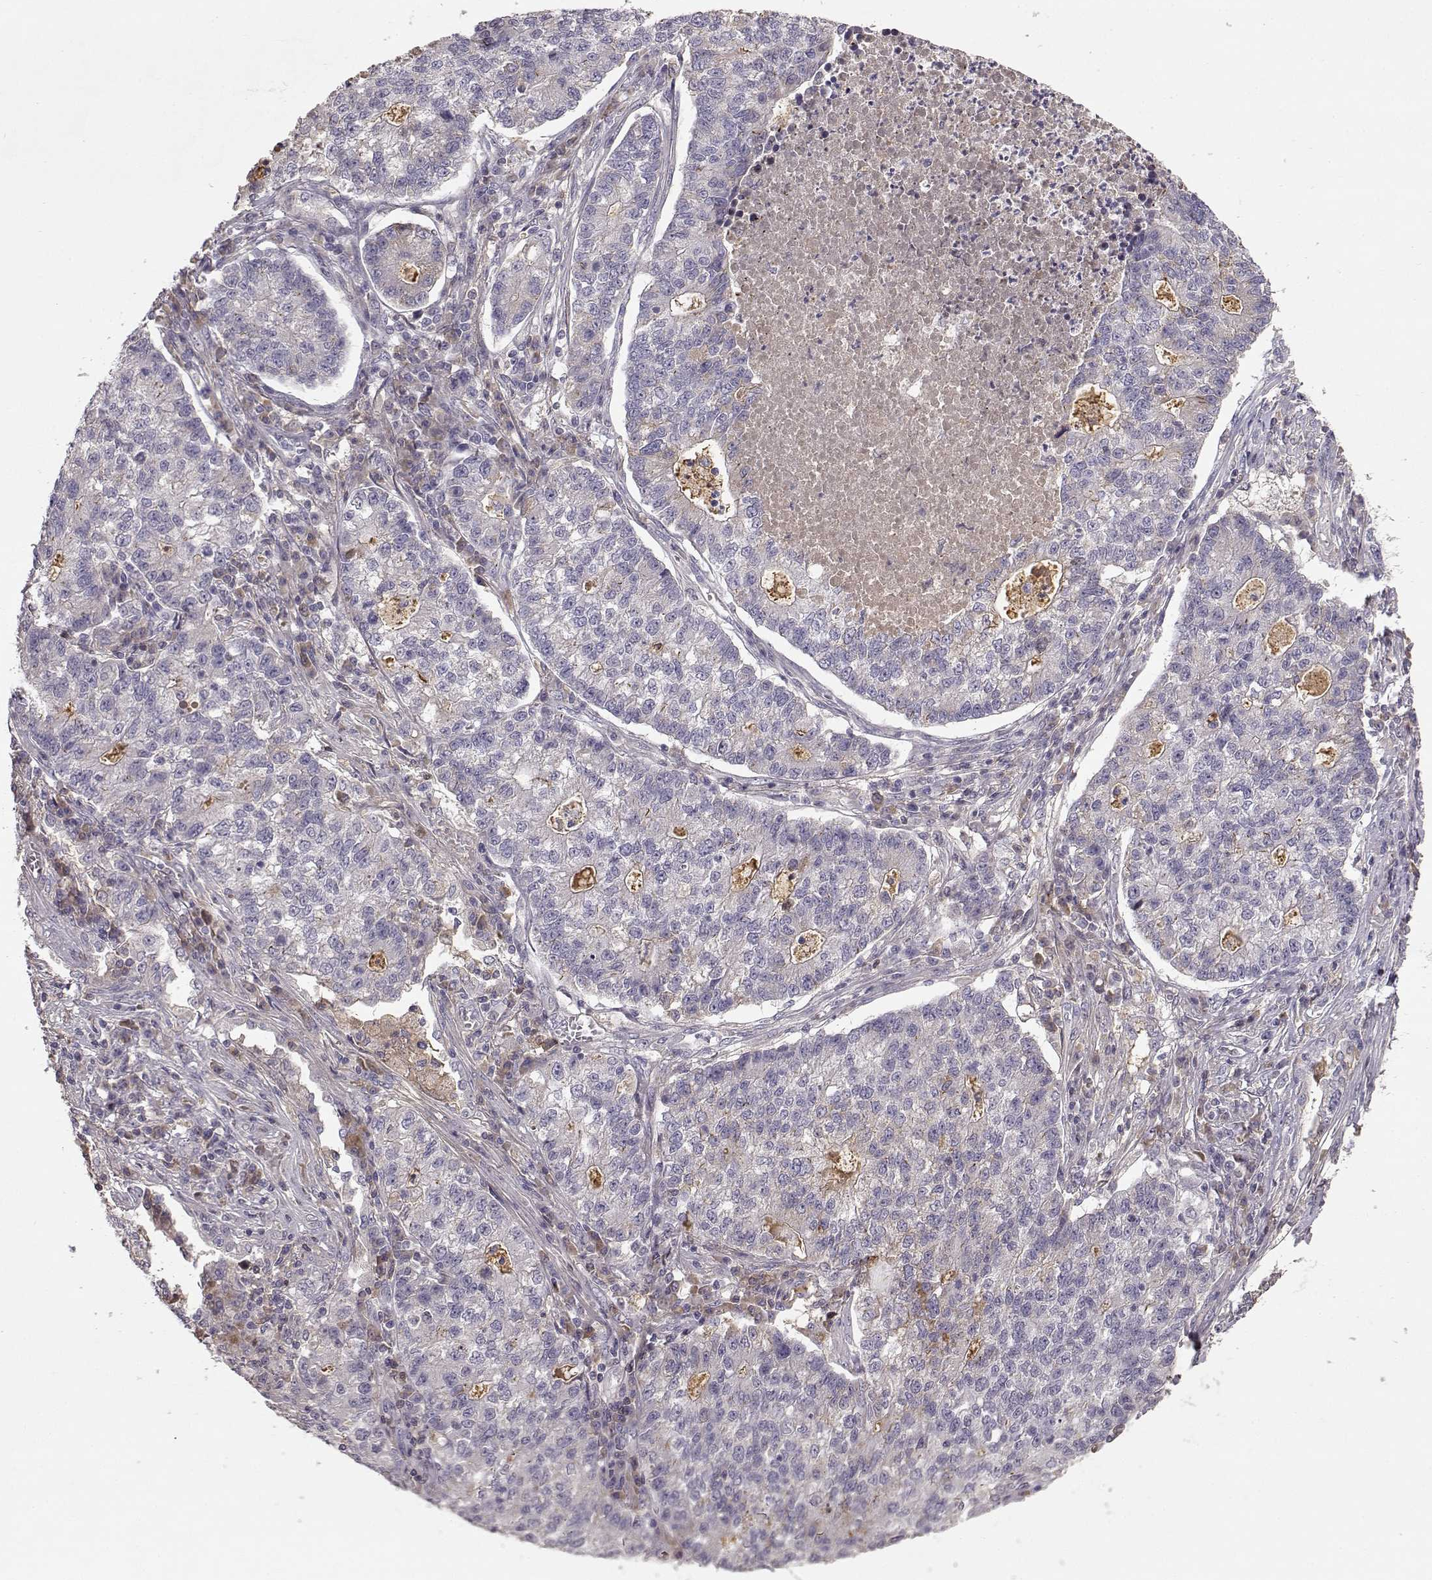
{"staining": {"intensity": "negative", "quantity": "none", "location": "none"}, "tissue": "lung cancer", "cell_type": "Tumor cells", "image_type": "cancer", "snomed": [{"axis": "morphology", "description": "Adenocarcinoma, NOS"}, {"axis": "topography", "description": "Lung"}], "caption": "IHC of lung adenocarcinoma demonstrates no positivity in tumor cells.", "gene": "YJEFN3", "patient": {"sex": "male", "age": 57}}